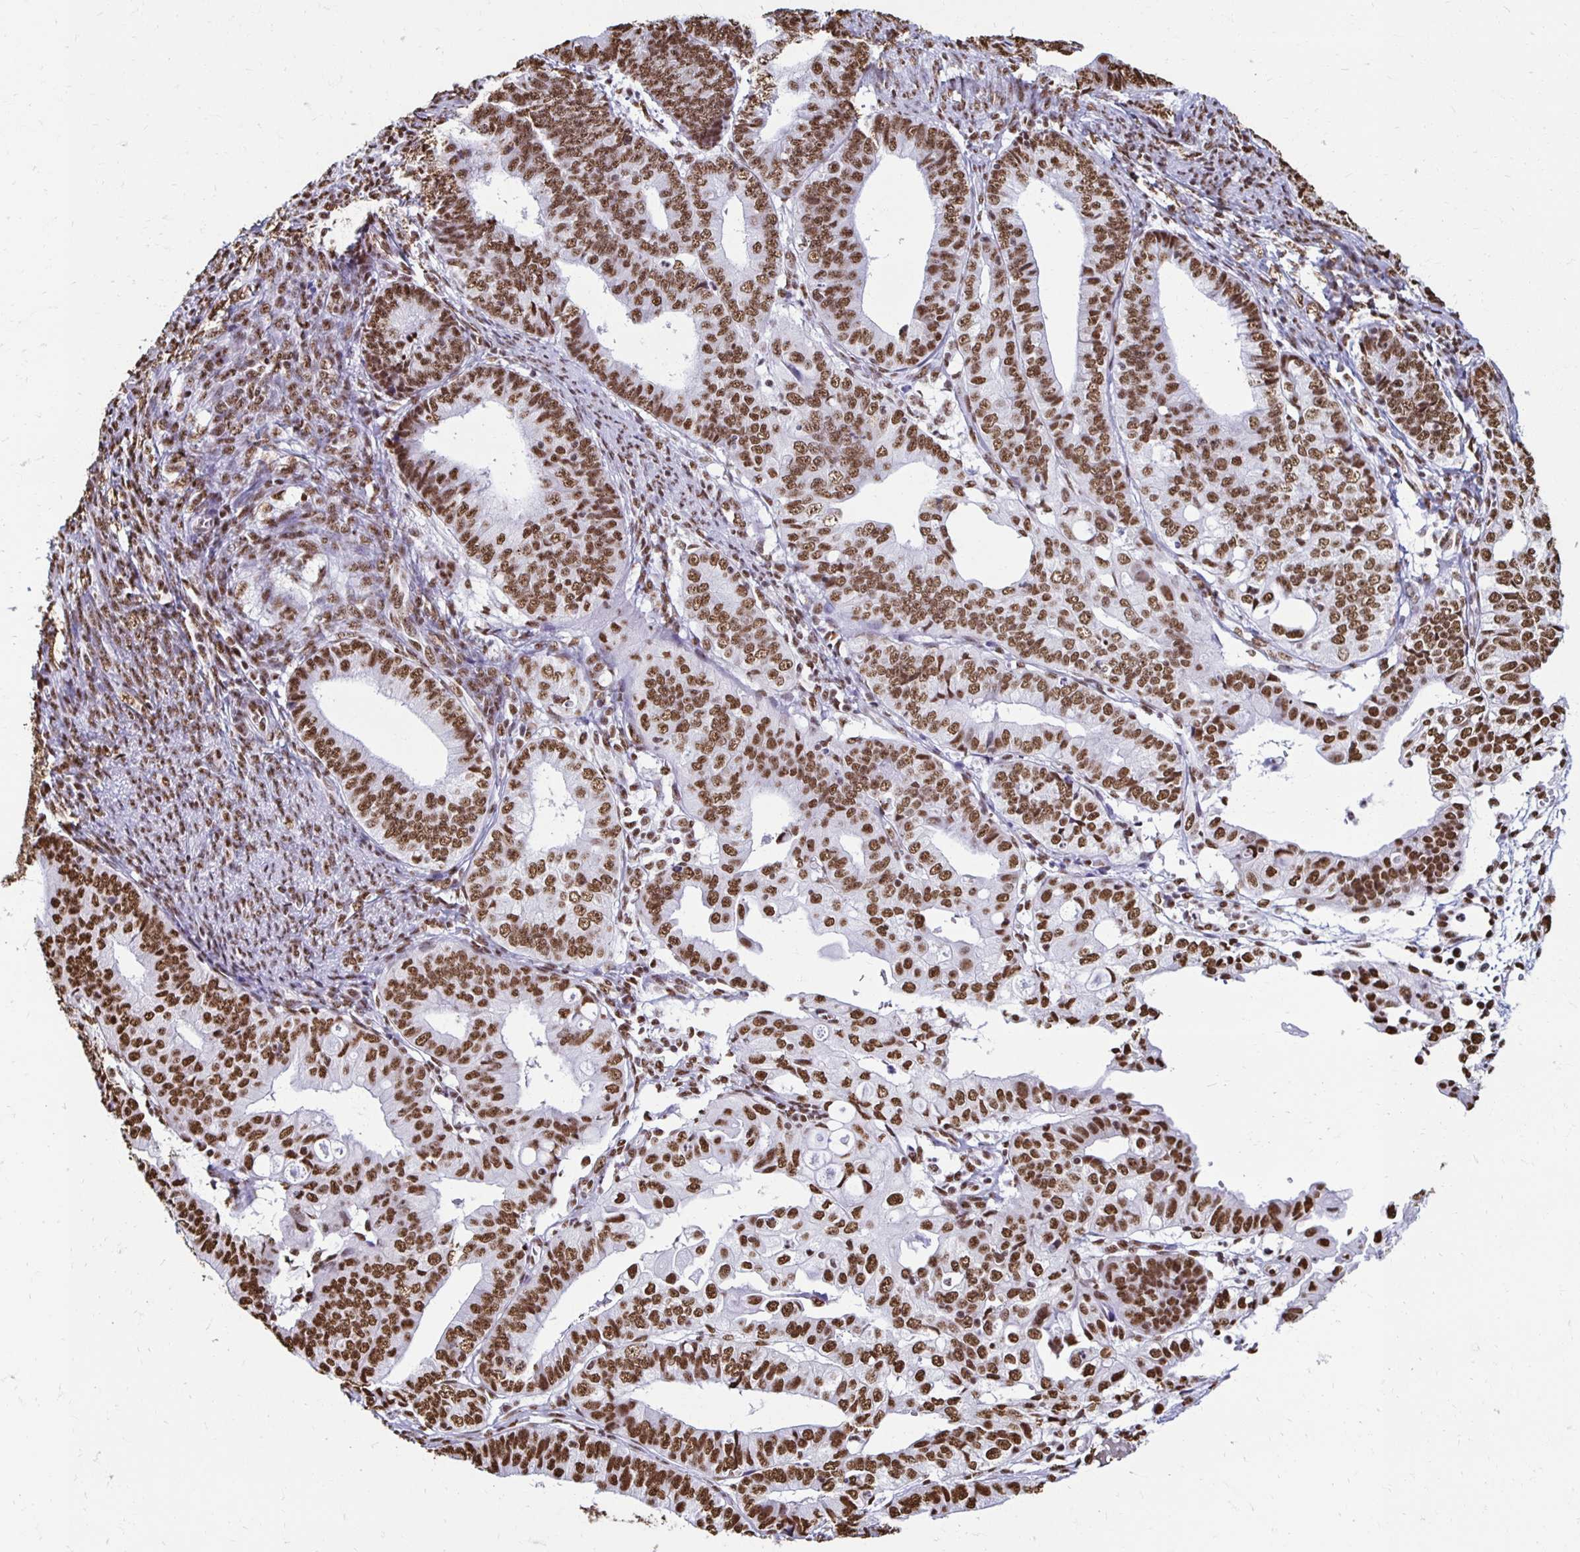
{"staining": {"intensity": "strong", "quantity": ">75%", "location": "nuclear"}, "tissue": "endometrial cancer", "cell_type": "Tumor cells", "image_type": "cancer", "snomed": [{"axis": "morphology", "description": "Adenocarcinoma, NOS"}, {"axis": "topography", "description": "Endometrium"}], "caption": "A photomicrograph of human endometrial cancer (adenocarcinoma) stained for a protein exhibits strong nuclear brown staining in tumor cells. (Brightfield microscopy of DAB IHC at high magnification).", "gene": "NONO", "patient": {"sex": "female", "age": 56}}